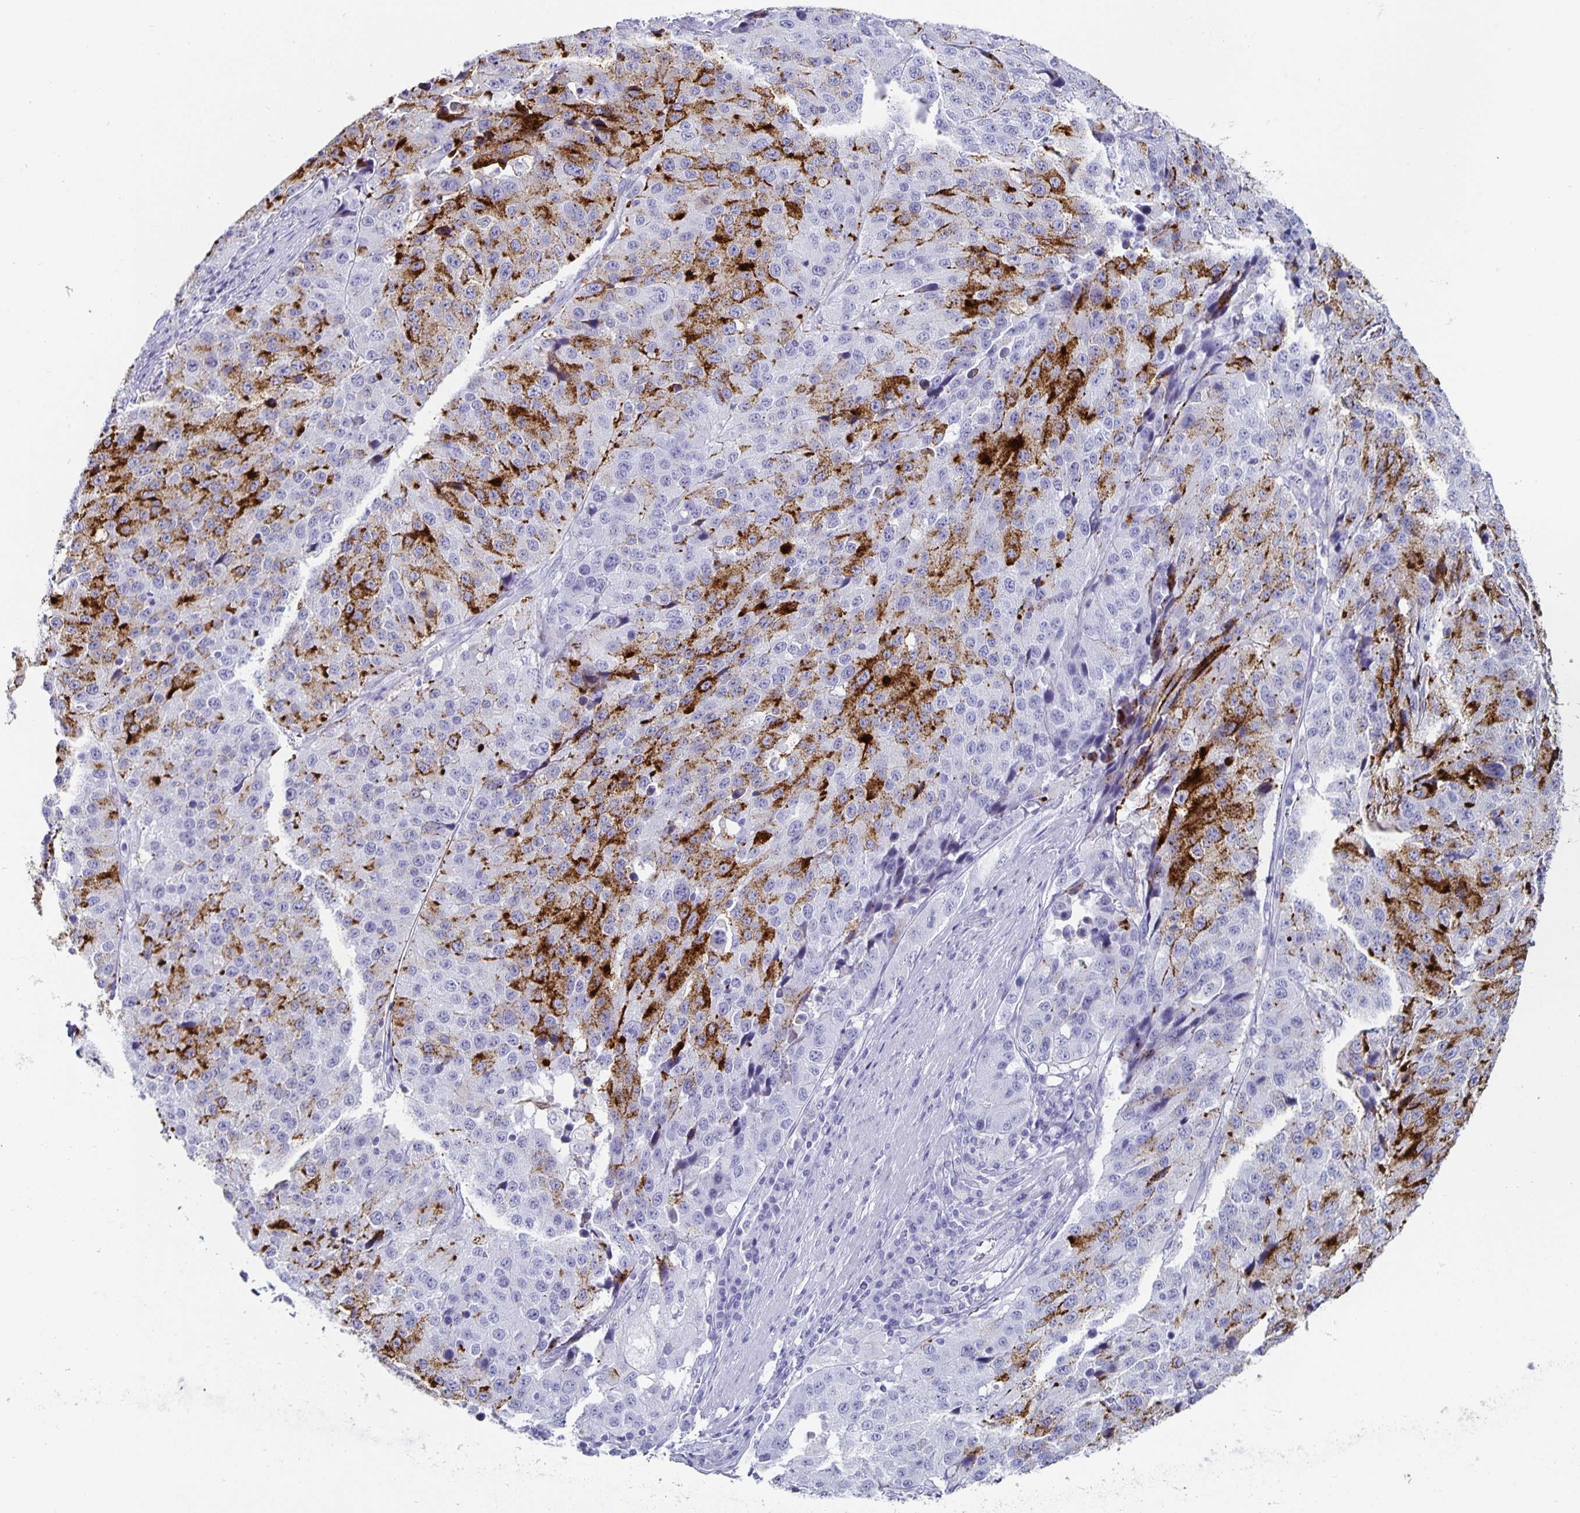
{"staining": {"intensity": "strong", "quantity": "<25%", "location": "cytoplasmic/membranous"}, "tissue": "stomach cancer", "cell_type": "Tumor cells", "image_type": "cancer", "snomed": [{"axis": "morphology", "description": "Adenocarcinoma, NOS"}, {"axis": "topography", "description": "Stomach"}], "caption": "A high-resolution image shows immunohistochemistry (IHC) staining of stomach cancer, which displays strong cytoplasmic/membranous positivity in approximately <25% of tumor cells.", "gene": "CHGA", "patient": {"sex": "male", "age": 71}}